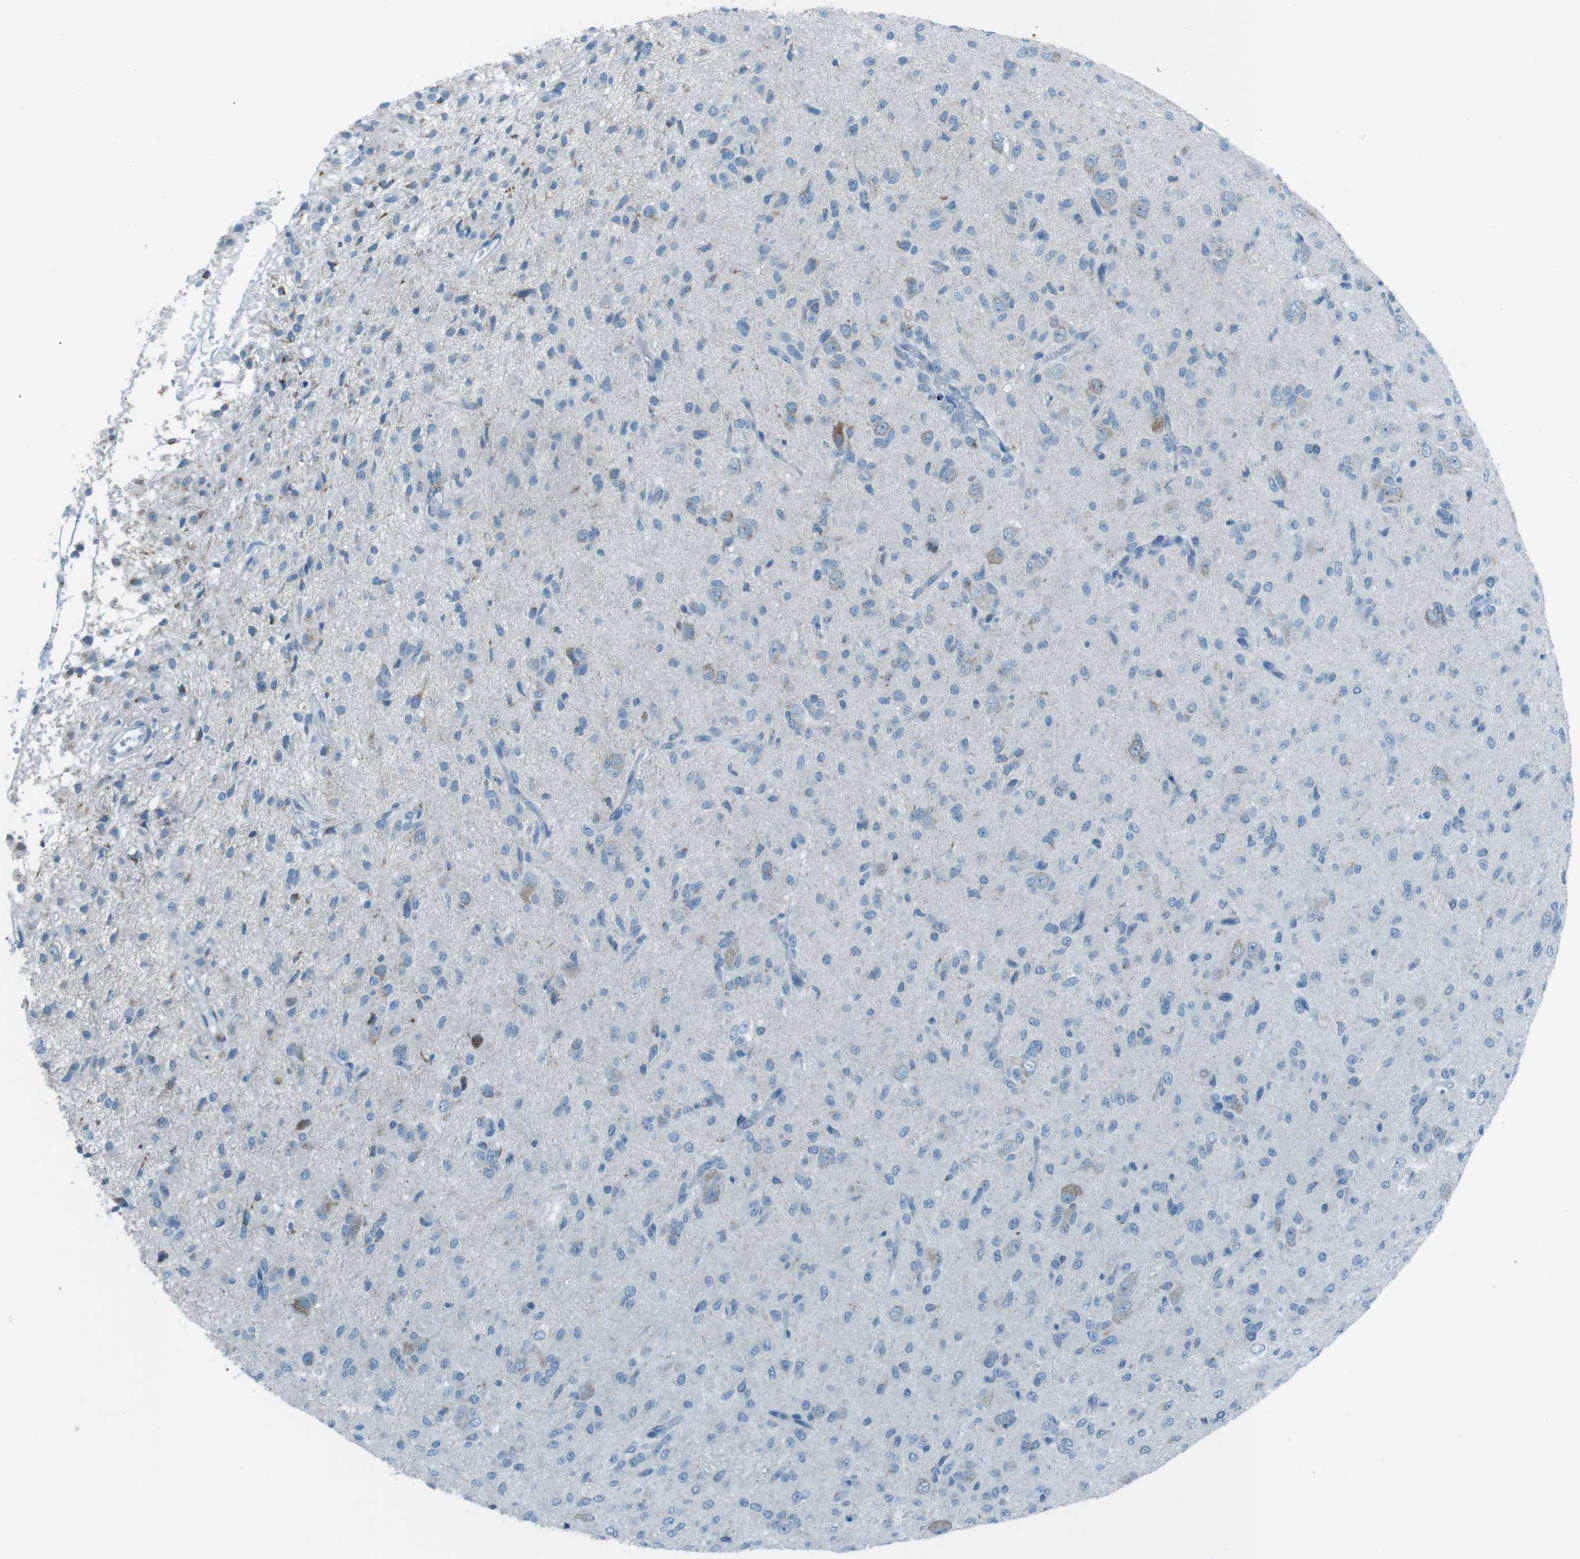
{"staining": {"intensity": "weak", "quantity": "<25%", "location": "cytoplasmic/membranous"}, "tissue": "glioma", "cell_type": "Tumor cells", "image_type": "cancer", "snomed": [{"axis": "morphology", "description": "Glioma, malignant, High grade"}, {"axis": "topography", "description": "Brain"}], "caption": "This is a histopathology image of IHC staining of glioma, which shows no staining in tumor cells. (DAB (3,3'-diaminobenzidine) immunohistochemistry (IHC) visualized using brightfield microscopy, high magnification).", "gene": "DNAJA3", "patient": {"sex": "female", "age": 59}}